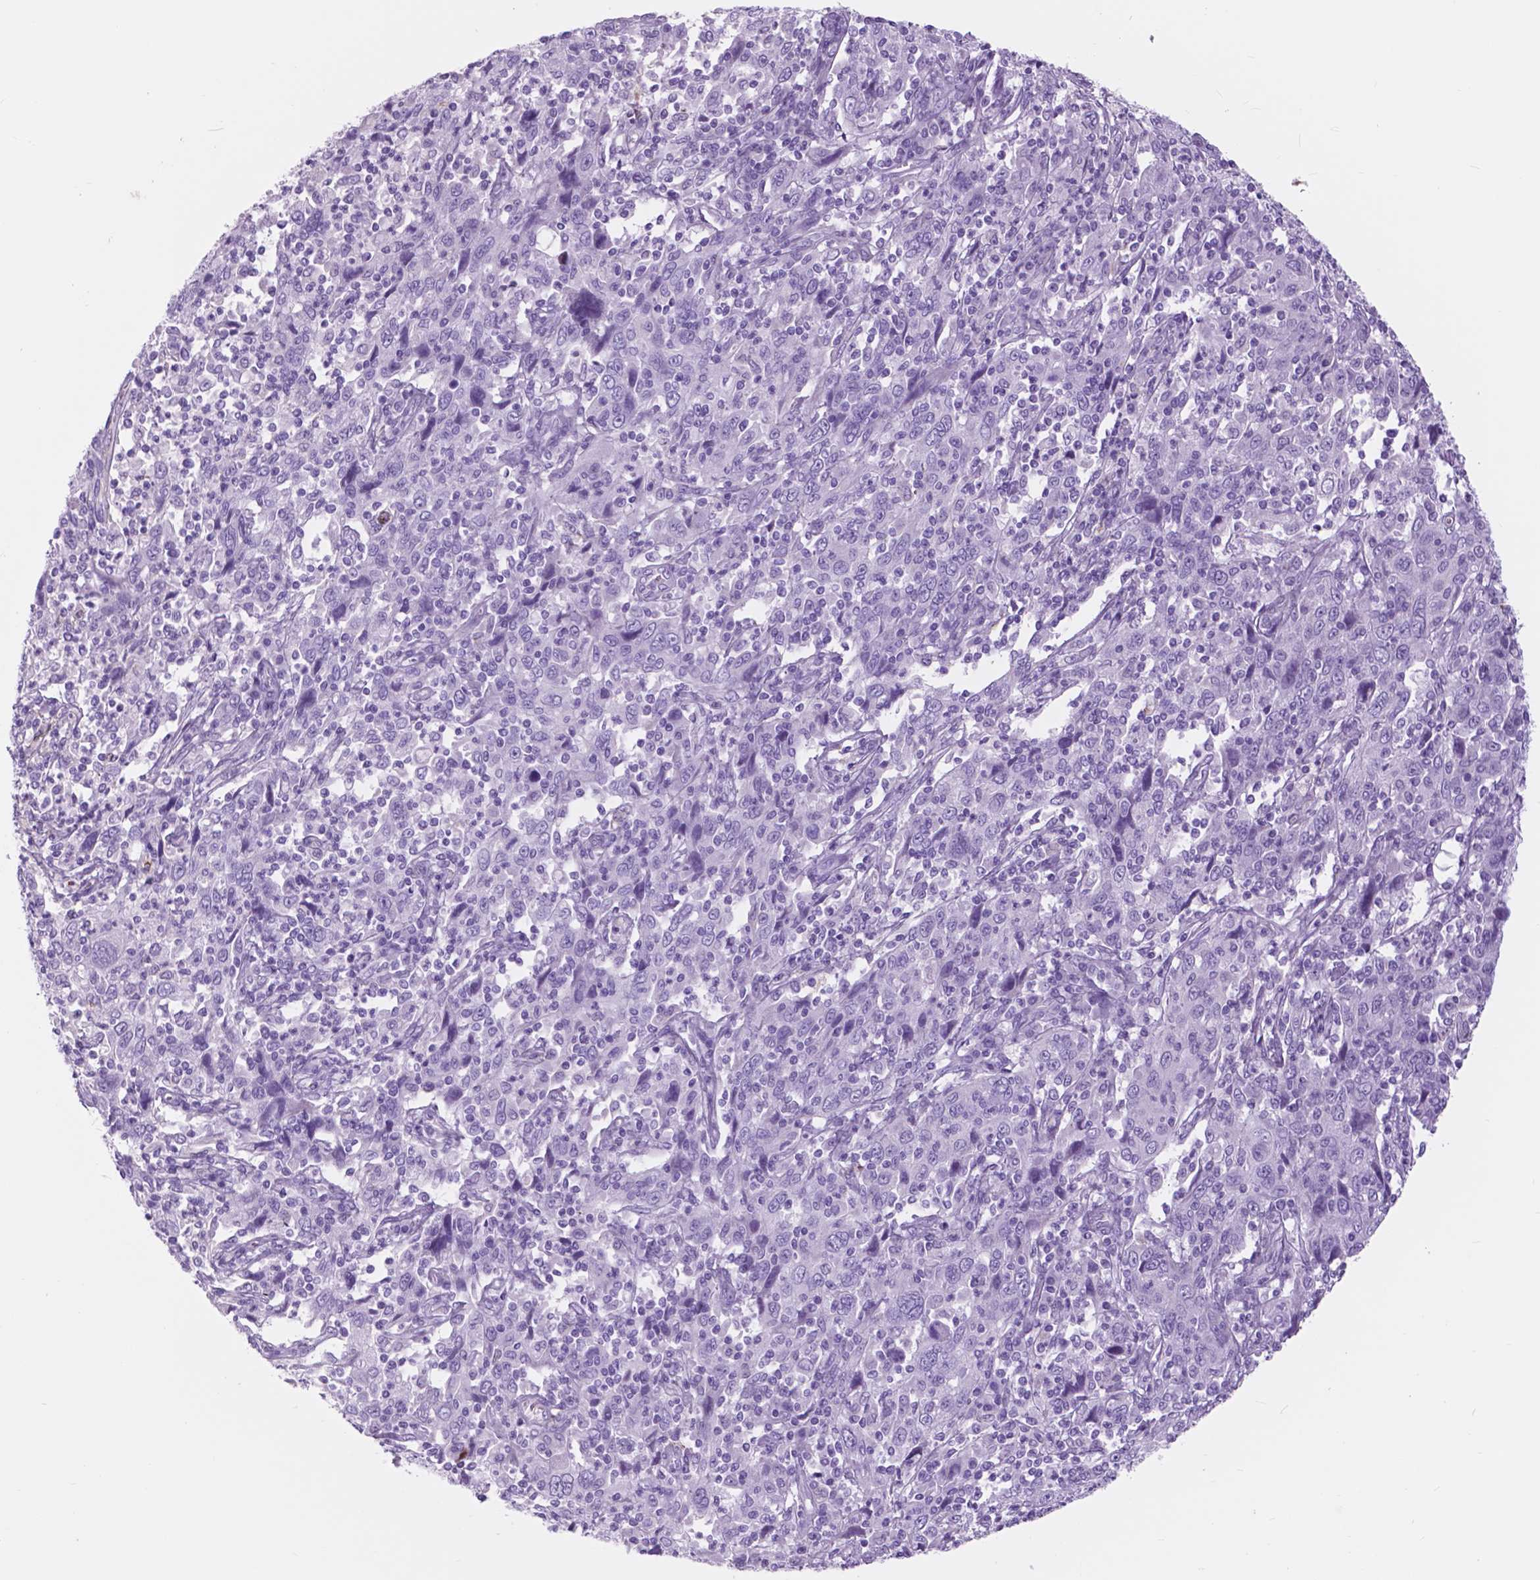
{"staining": {"intensity": "negative", "quantity": "none", "location": "none"}, "tissue": "cervical cancer", "cell_type": "Tumor cells", "image_type": "cancer", "snomed": [{"axis": "morphology", "description": "Squamous cell carcinoma, NOS"}, {"axis": "topography", "description": "Cervix"}], "caption": "Human squamous cell carcinoma (cervical) stained for a protein using immunohistochemistry (IHC) exhibits no expression in tumor cells.", "gene": "FXYD2", "patient": {"sex": "female", "age": 46}}